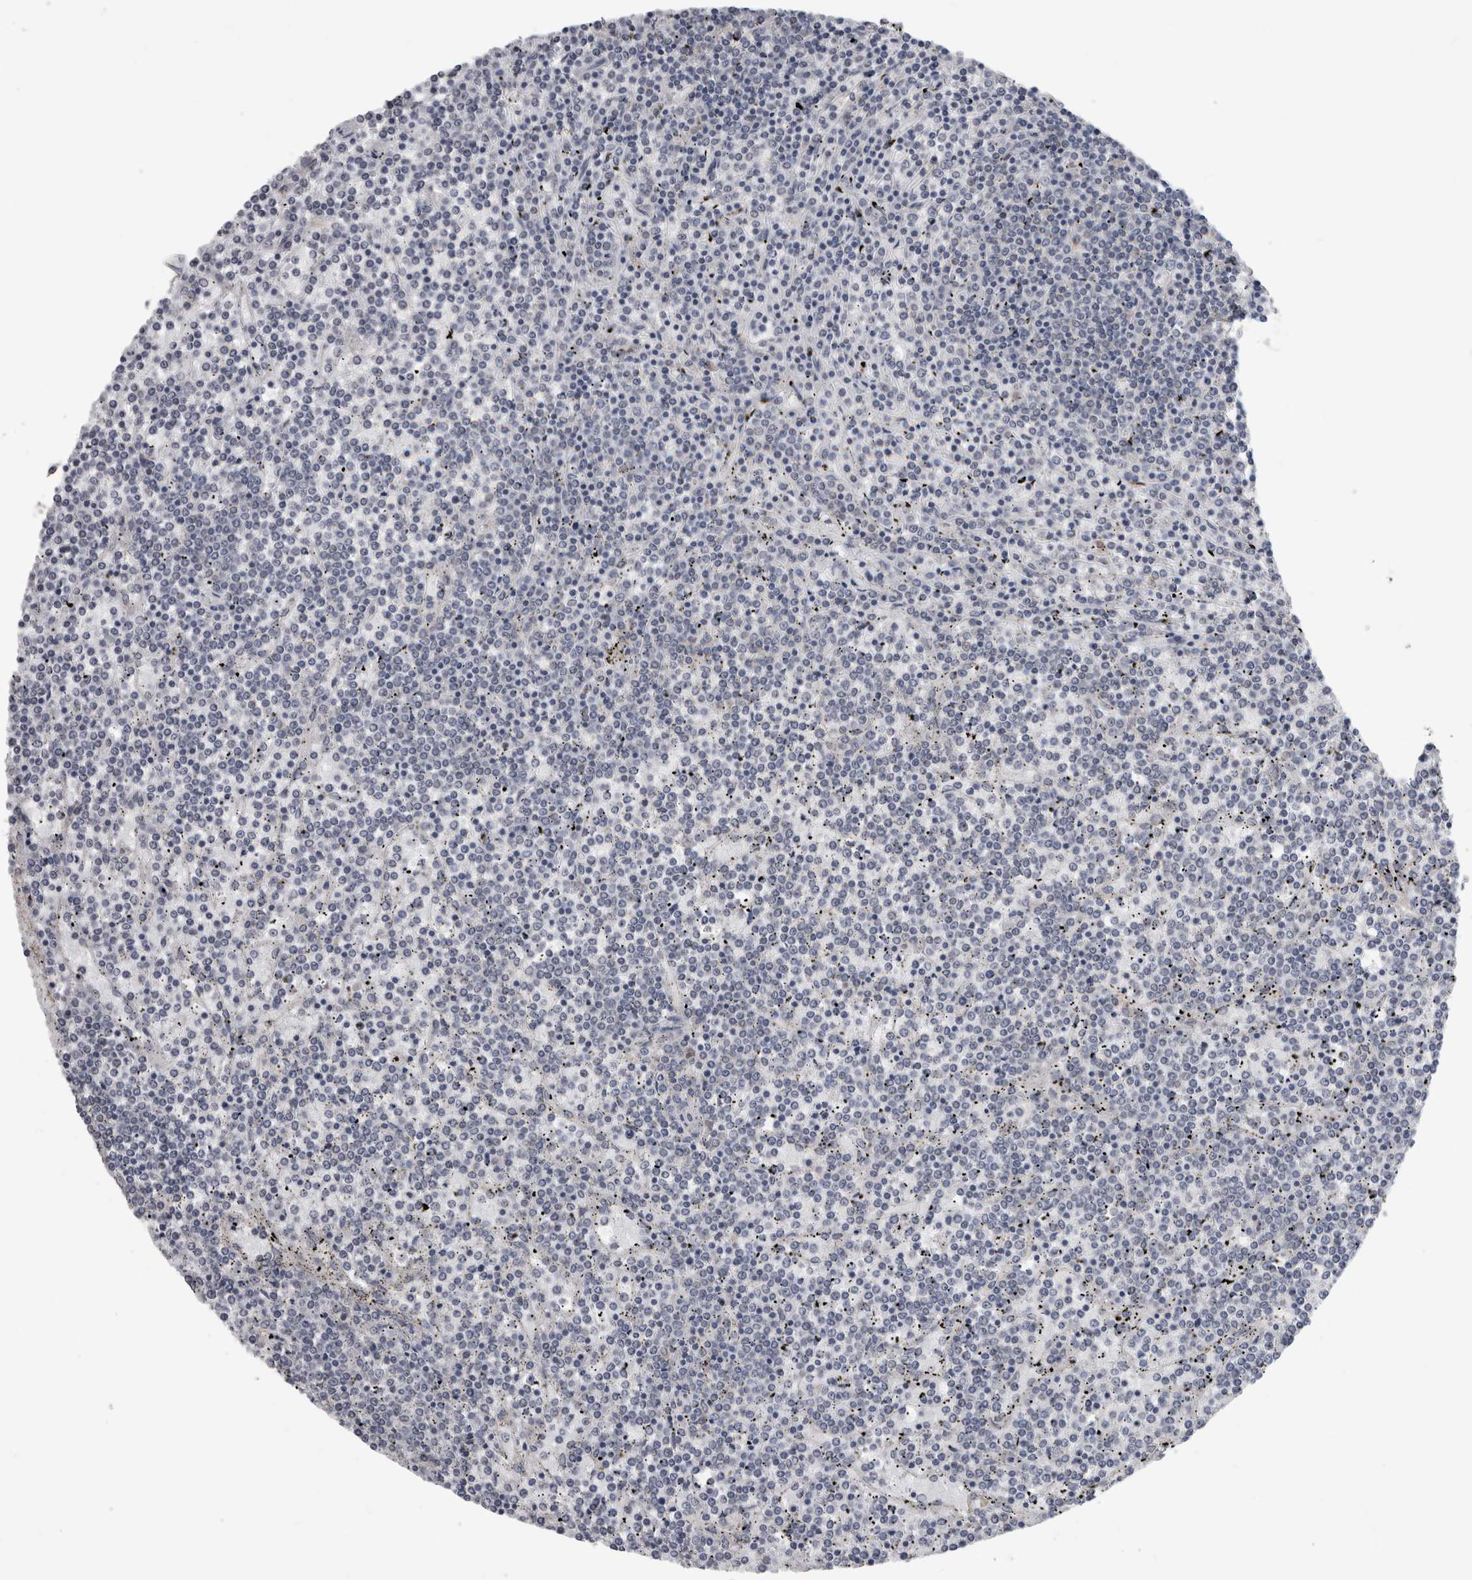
{"staining": {"intensity": "negative", "quantity": "none", "location": "none"}, "tissue": "lymphoma", "cell_type": "Tumor cells", "image_type": "cancer", "snomed": [{"axis": "morphology", "description": "Malignant lymphoma, non-Hodgkin's type, Low grade"}, {"axis": "topography", "description": "Spleen"}], "caption": "DAB (3,3'-diaminobenzidine) immunohistochemical staining of human lymphoma demonstrates no significant expression in tumor cells.", "gene": "TMEM242", "patient": {"sex": "female", "age": 19}}